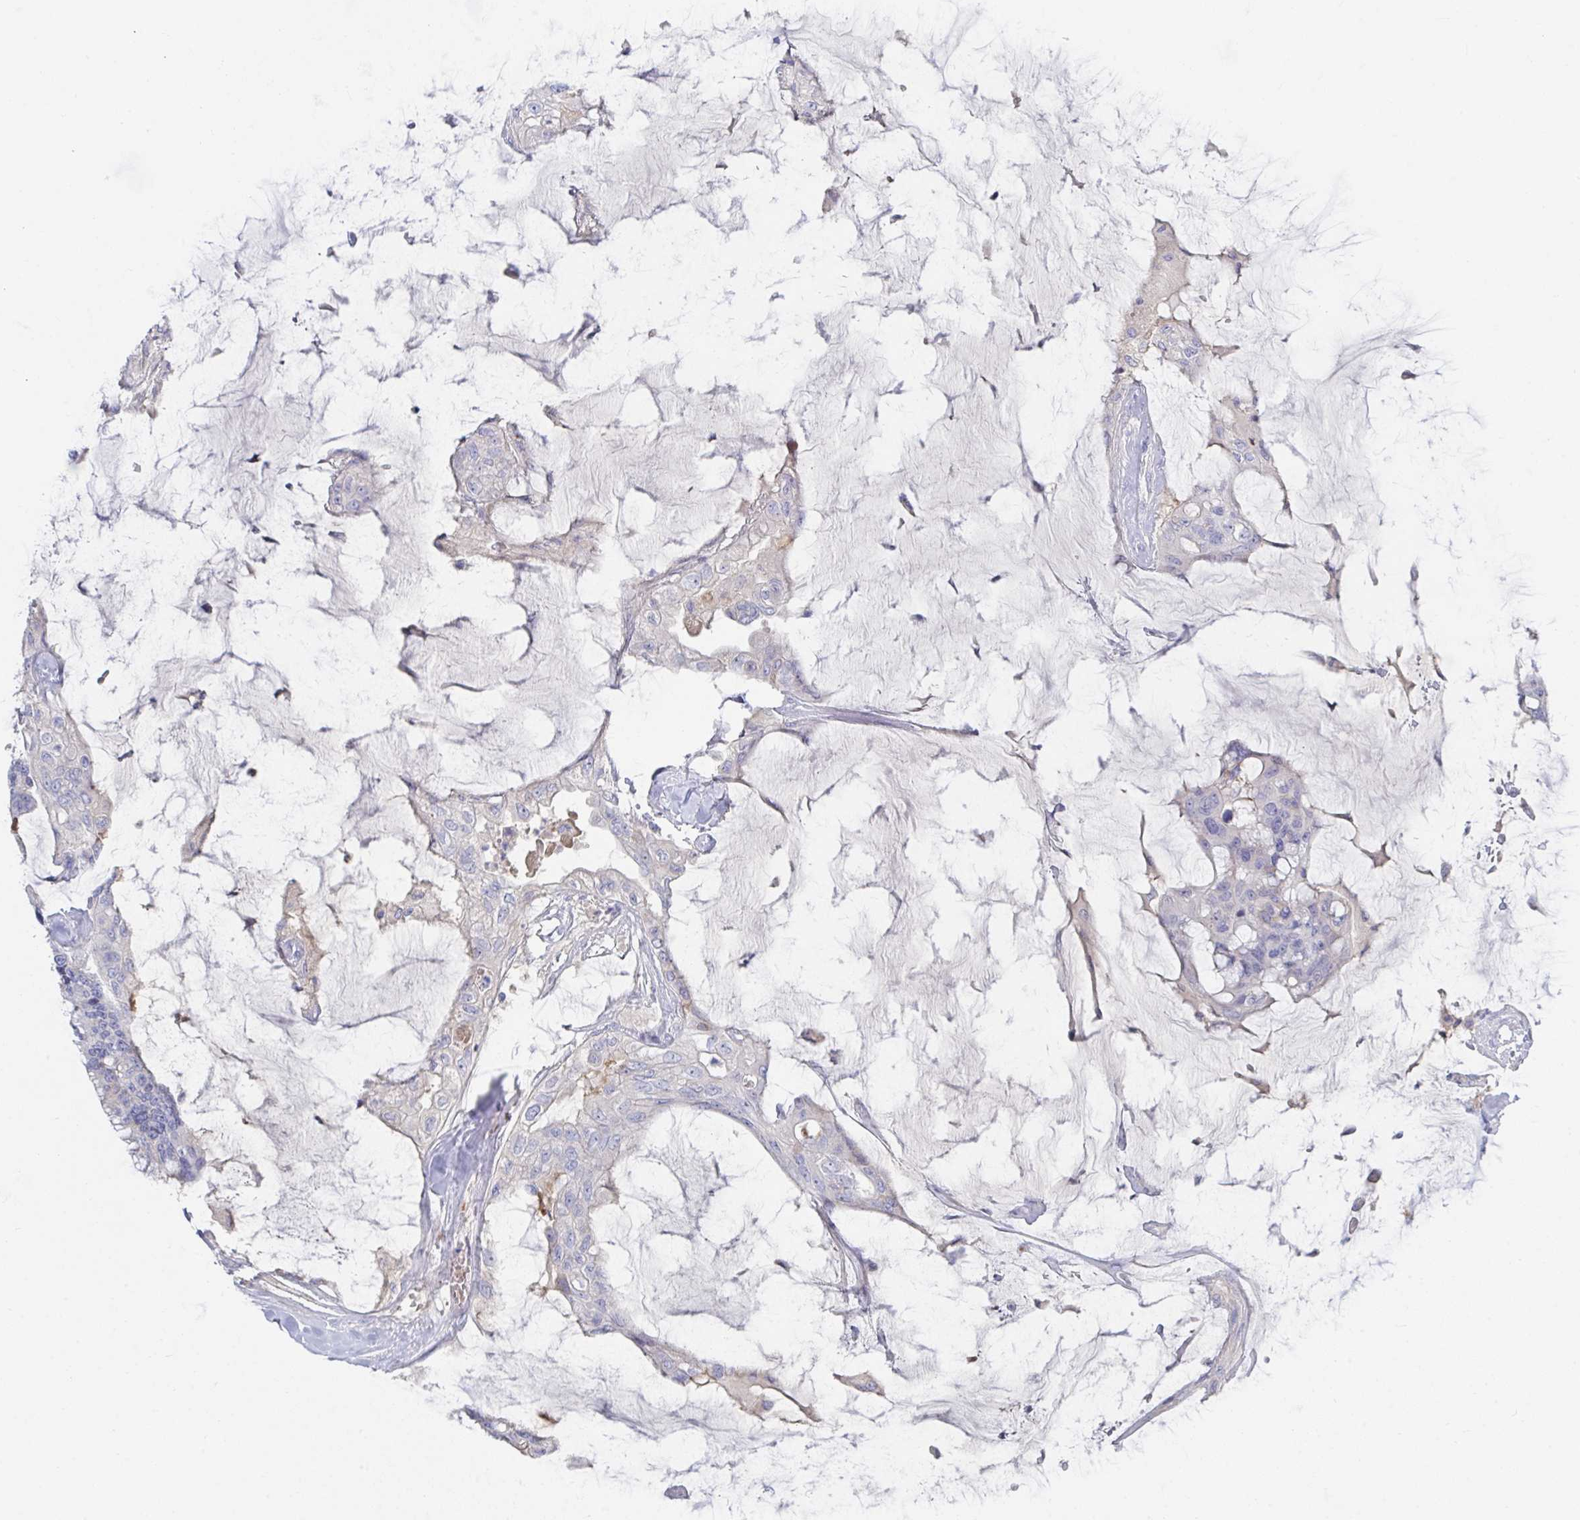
{"staining": {"intensity": "negative", "quantity": "none", "location": "none"}, "tissue": "colorectal cancer", "cell_type": "Tumor cells", "image_type": "cancer", "snomed": [{"axis": "morphology", "description": "Adenocarcinoma, NOS"}, {"axis": "topography", "description": "Rectum"}], "caption": "Photomicrograph shows no significant protein expression in tumor cells of colorectal cancer (adenocarcinoma). (DAB (3,3'-diaminobenzidine) immunohistochemistry, high magnification).", "gene": "TNFAIP6", "patient": {"sex": "female", "age": 59}}